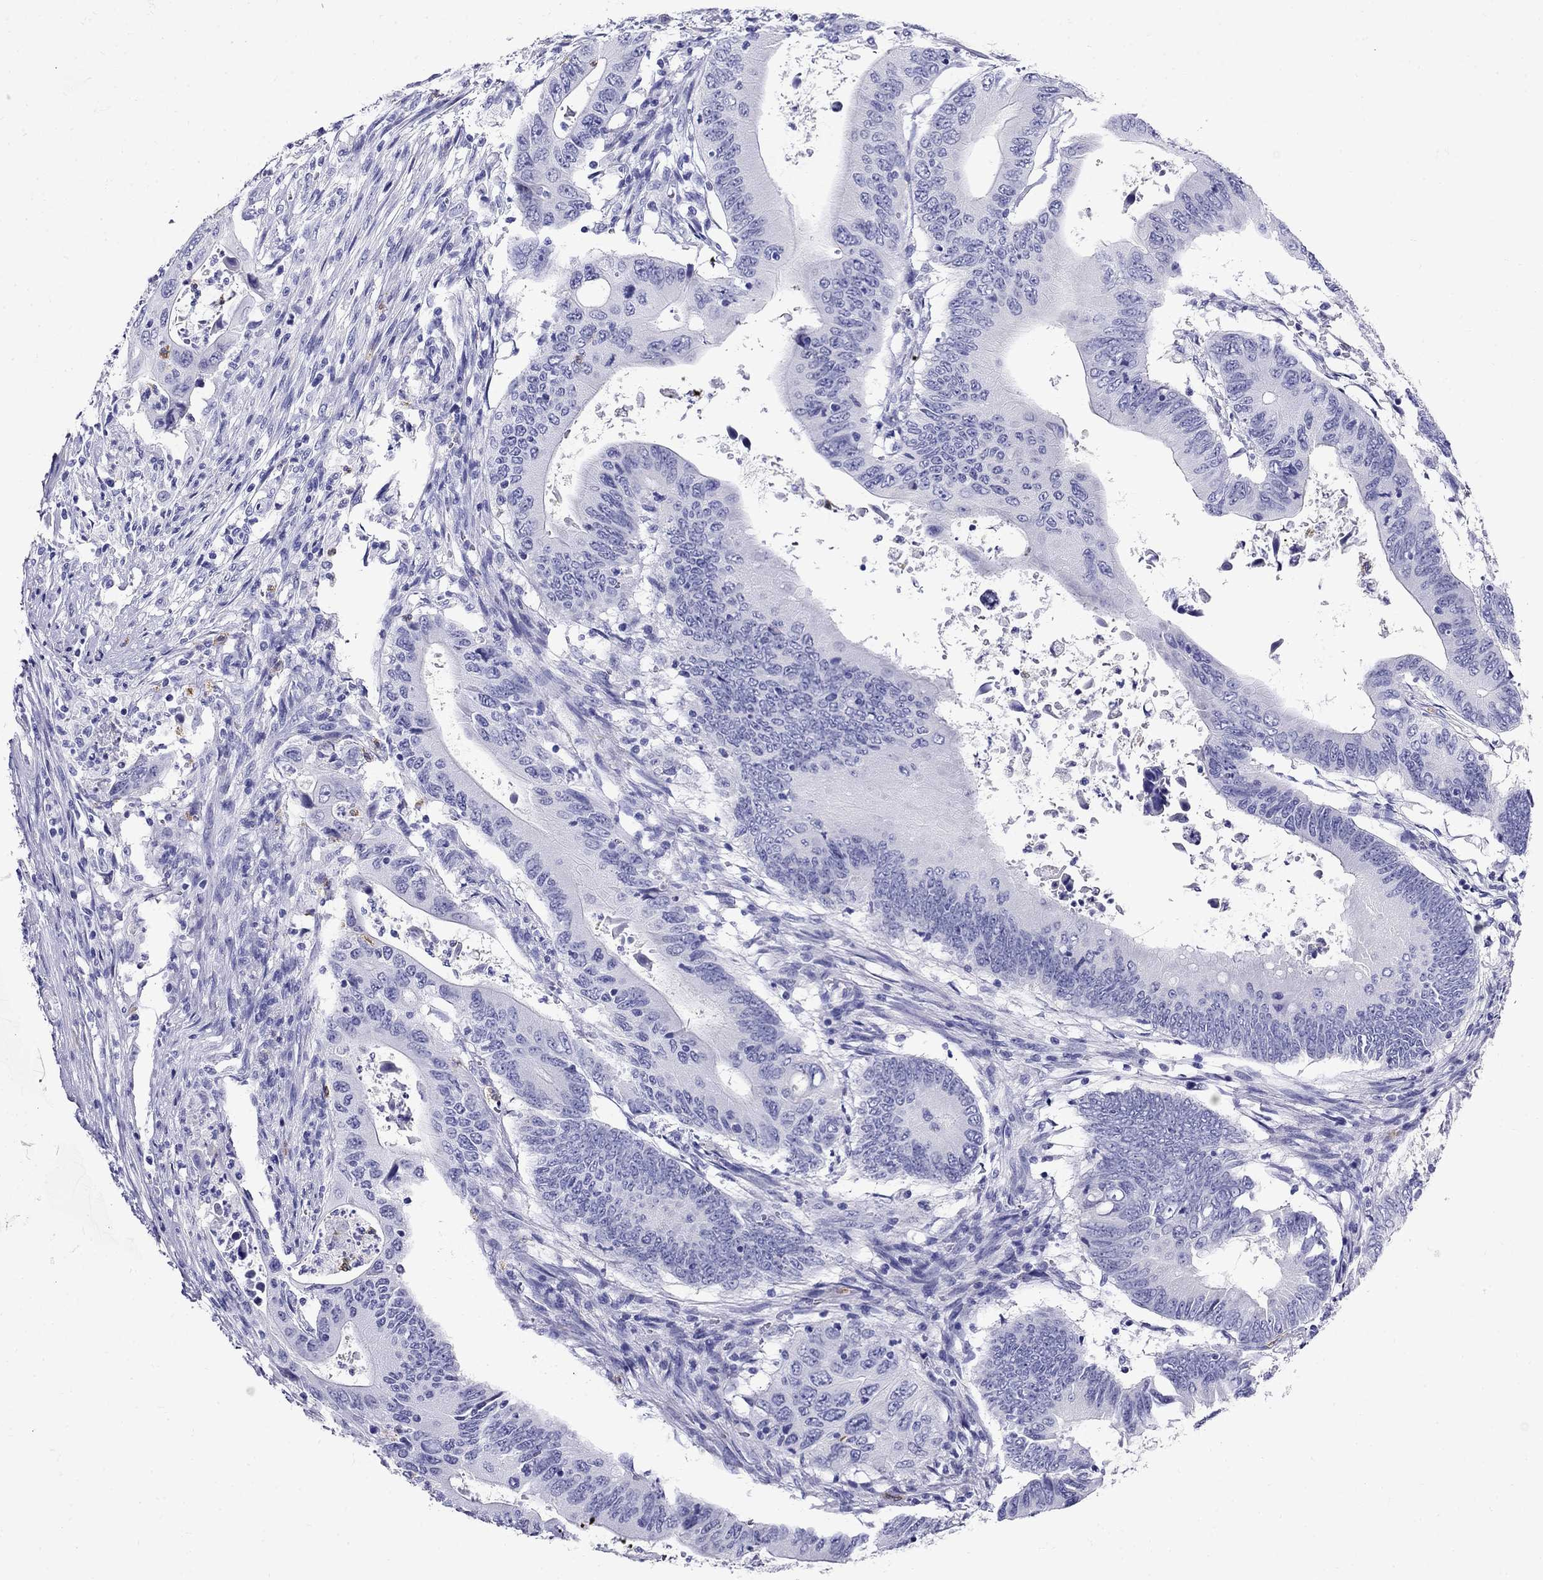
{"staining": {"intensity": "negative", "quantity": "none", "location": "none"}, "tissue": "colorectal cancer", "cell_type": "Tumor cells", "image_type": "cancer", "snomed": [{"axis": "morphology", "description": "Adenocarcinoma, NOS"}, {"axis": "topography", "description": "Colon"}], "caption": "A high-resolution photomicrograph shows IHC staining of adenocarcinoma (colorectal), which reveals no significant positivity in tumor cells.", "gene": "PPP1R36", "patient": {"sex": "female", "age": 90}}